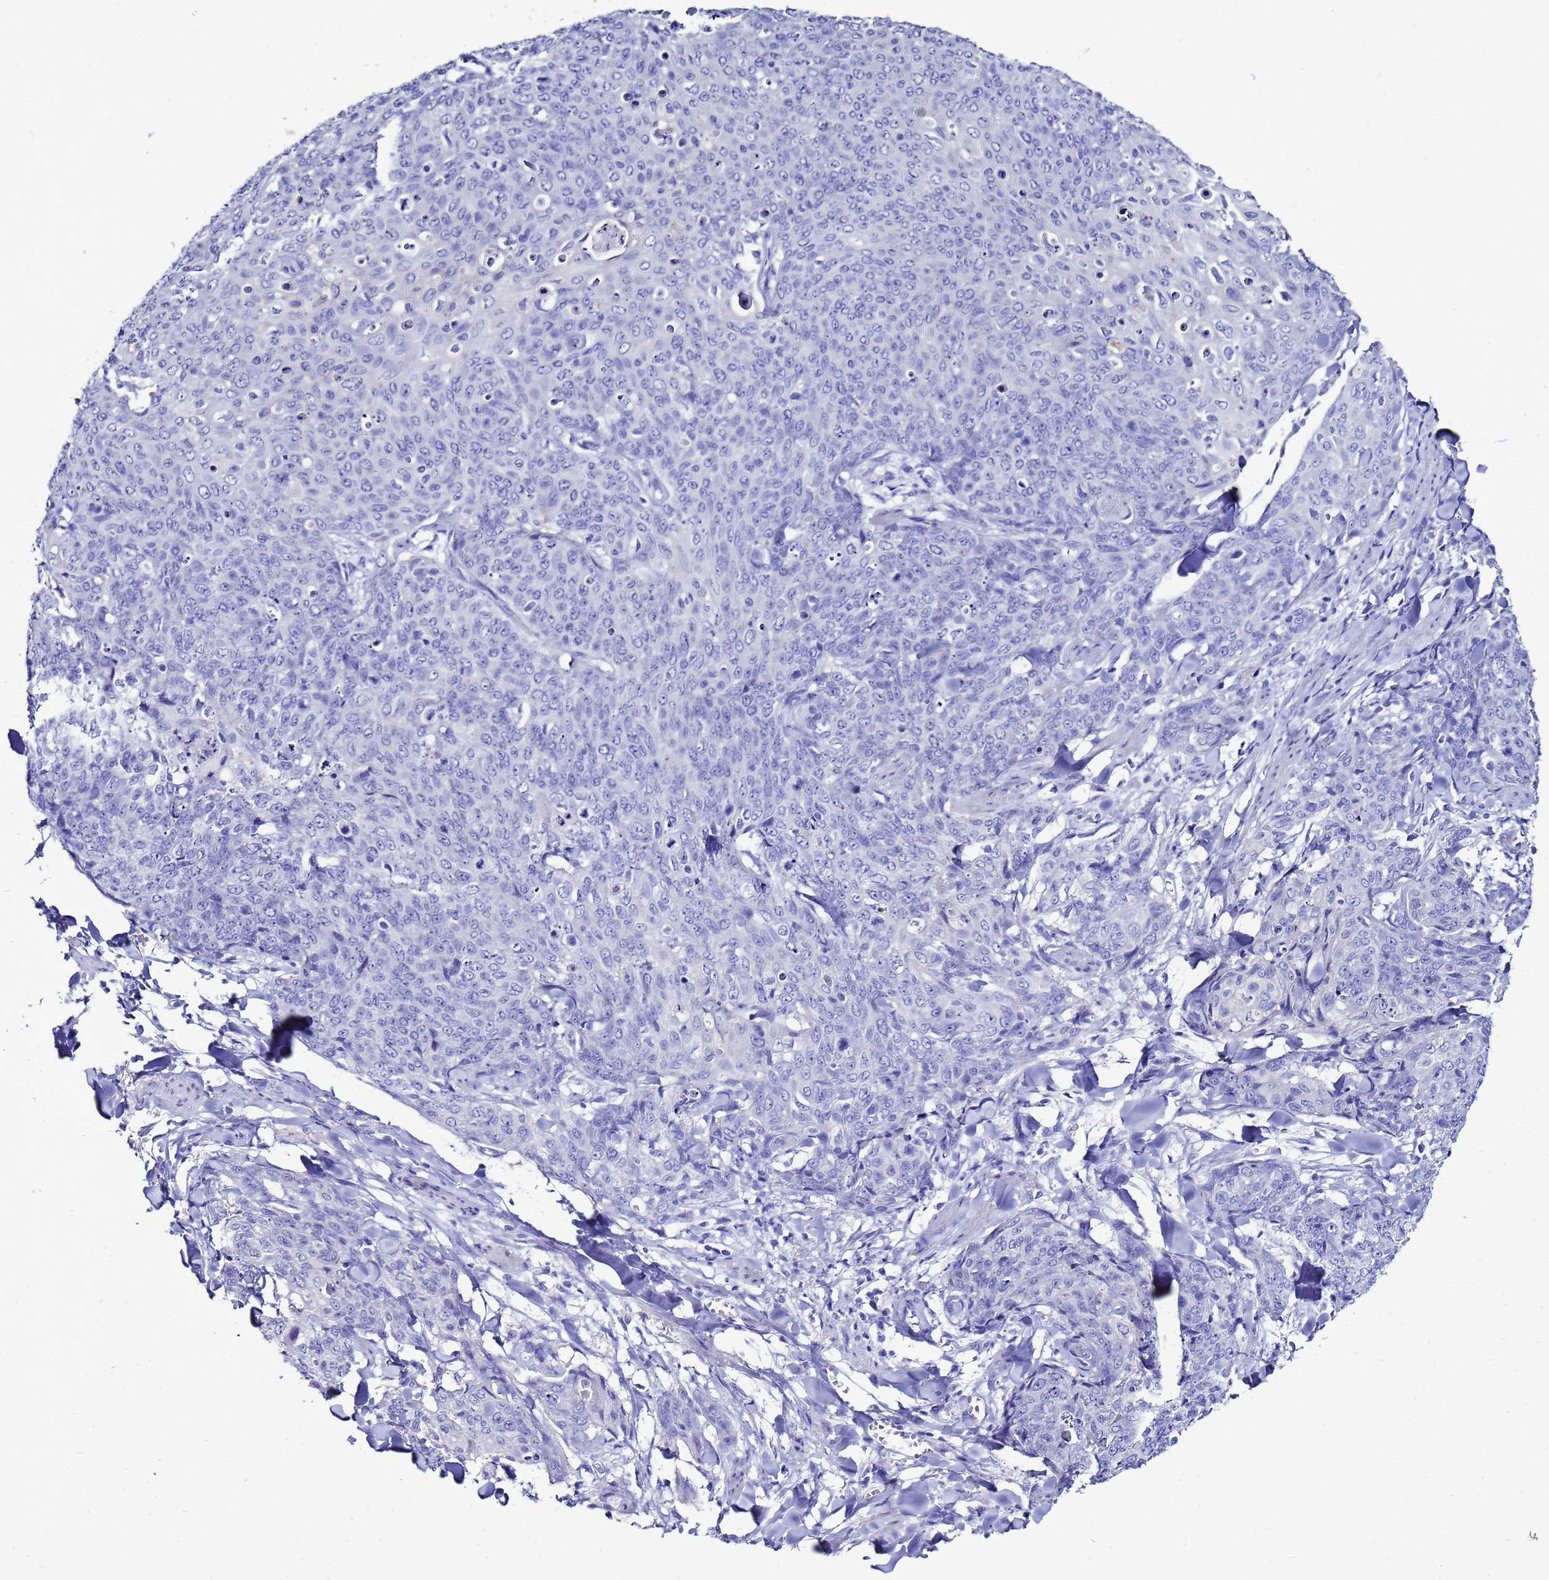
{"staining": {"intensity": "negative", "quantity": "none", "location": "none"}, "tissue": "skin cancer", "cell_type": "Tumor cells", "image_type": "cancer", "snomed": [{"axis": "morphology", "description": "Squamous cell carcinoma, NOS"}, {"axis": "topography", "description": "Skin"}, {"axis": "topography", "description": "Vulva"}], "caption": "Histopathology image shows no significant protein positivity in tumor cells of skin squamous cell carcinoma. The staining was performed using DAB to visualize the protein expression in brown, while the nuclei were stained in blue with hematoxylin (Magnification: 20x).", "gene": "BEST2", "patient": {"sex": "female", "age": 85}}